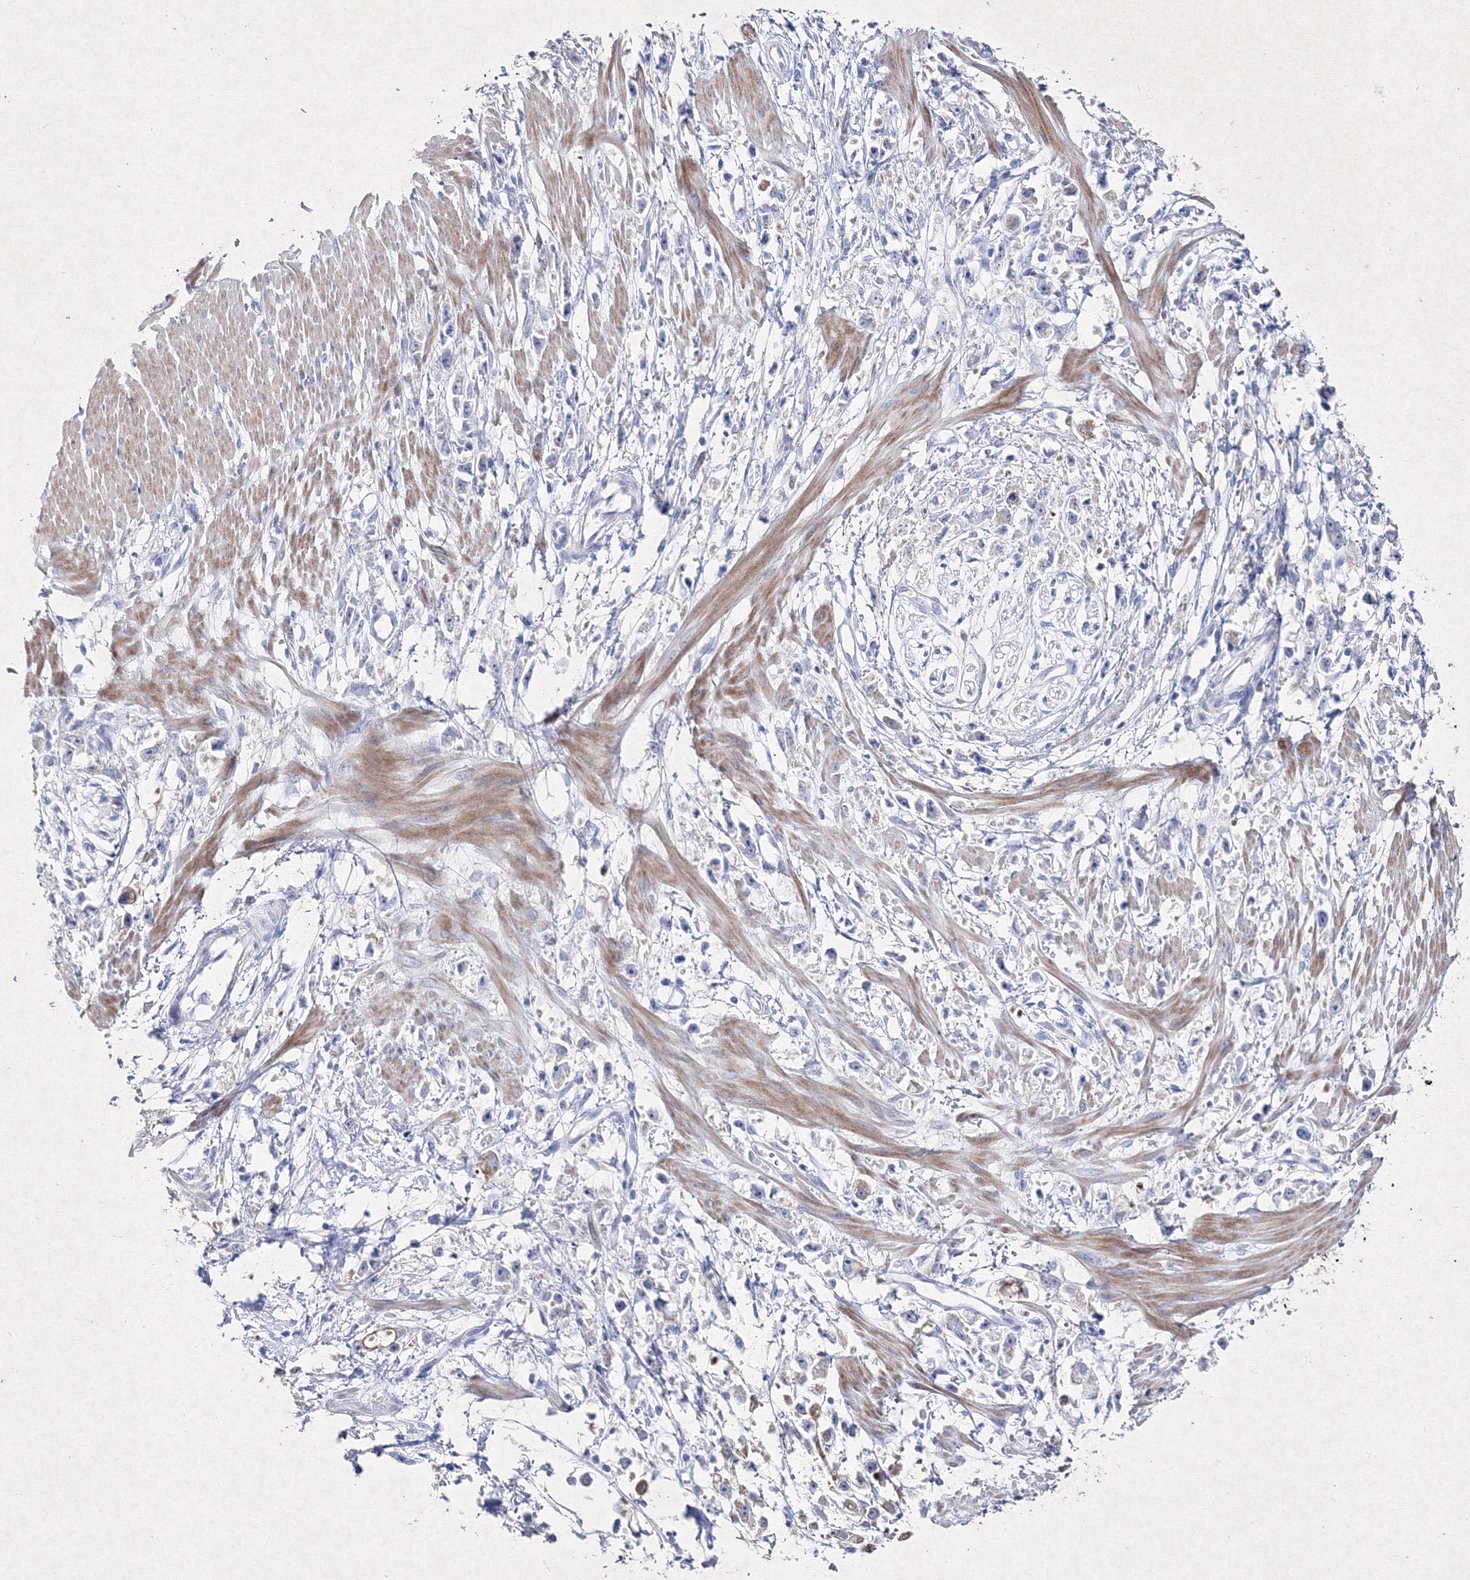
{"staining": {"intensity": "negative", "quantity": "none", "location": "none"}, "tissue": "stomach cancer", "cell_type": "Tumor cells", "image_type": "cancer", "snomed": [{"axis": "morphology", "description": "Adenocarcinoma, NOS"}, {"axis": "topography", "description": "Stomach"}], "caption": "DAB immunohistochemical staining of human stomach cancer (adenocarcinoma) exhibits no significant positivity in tumor cells.", "gene": "SMIM29", "patient": {"sex": "female", "age": 59}}